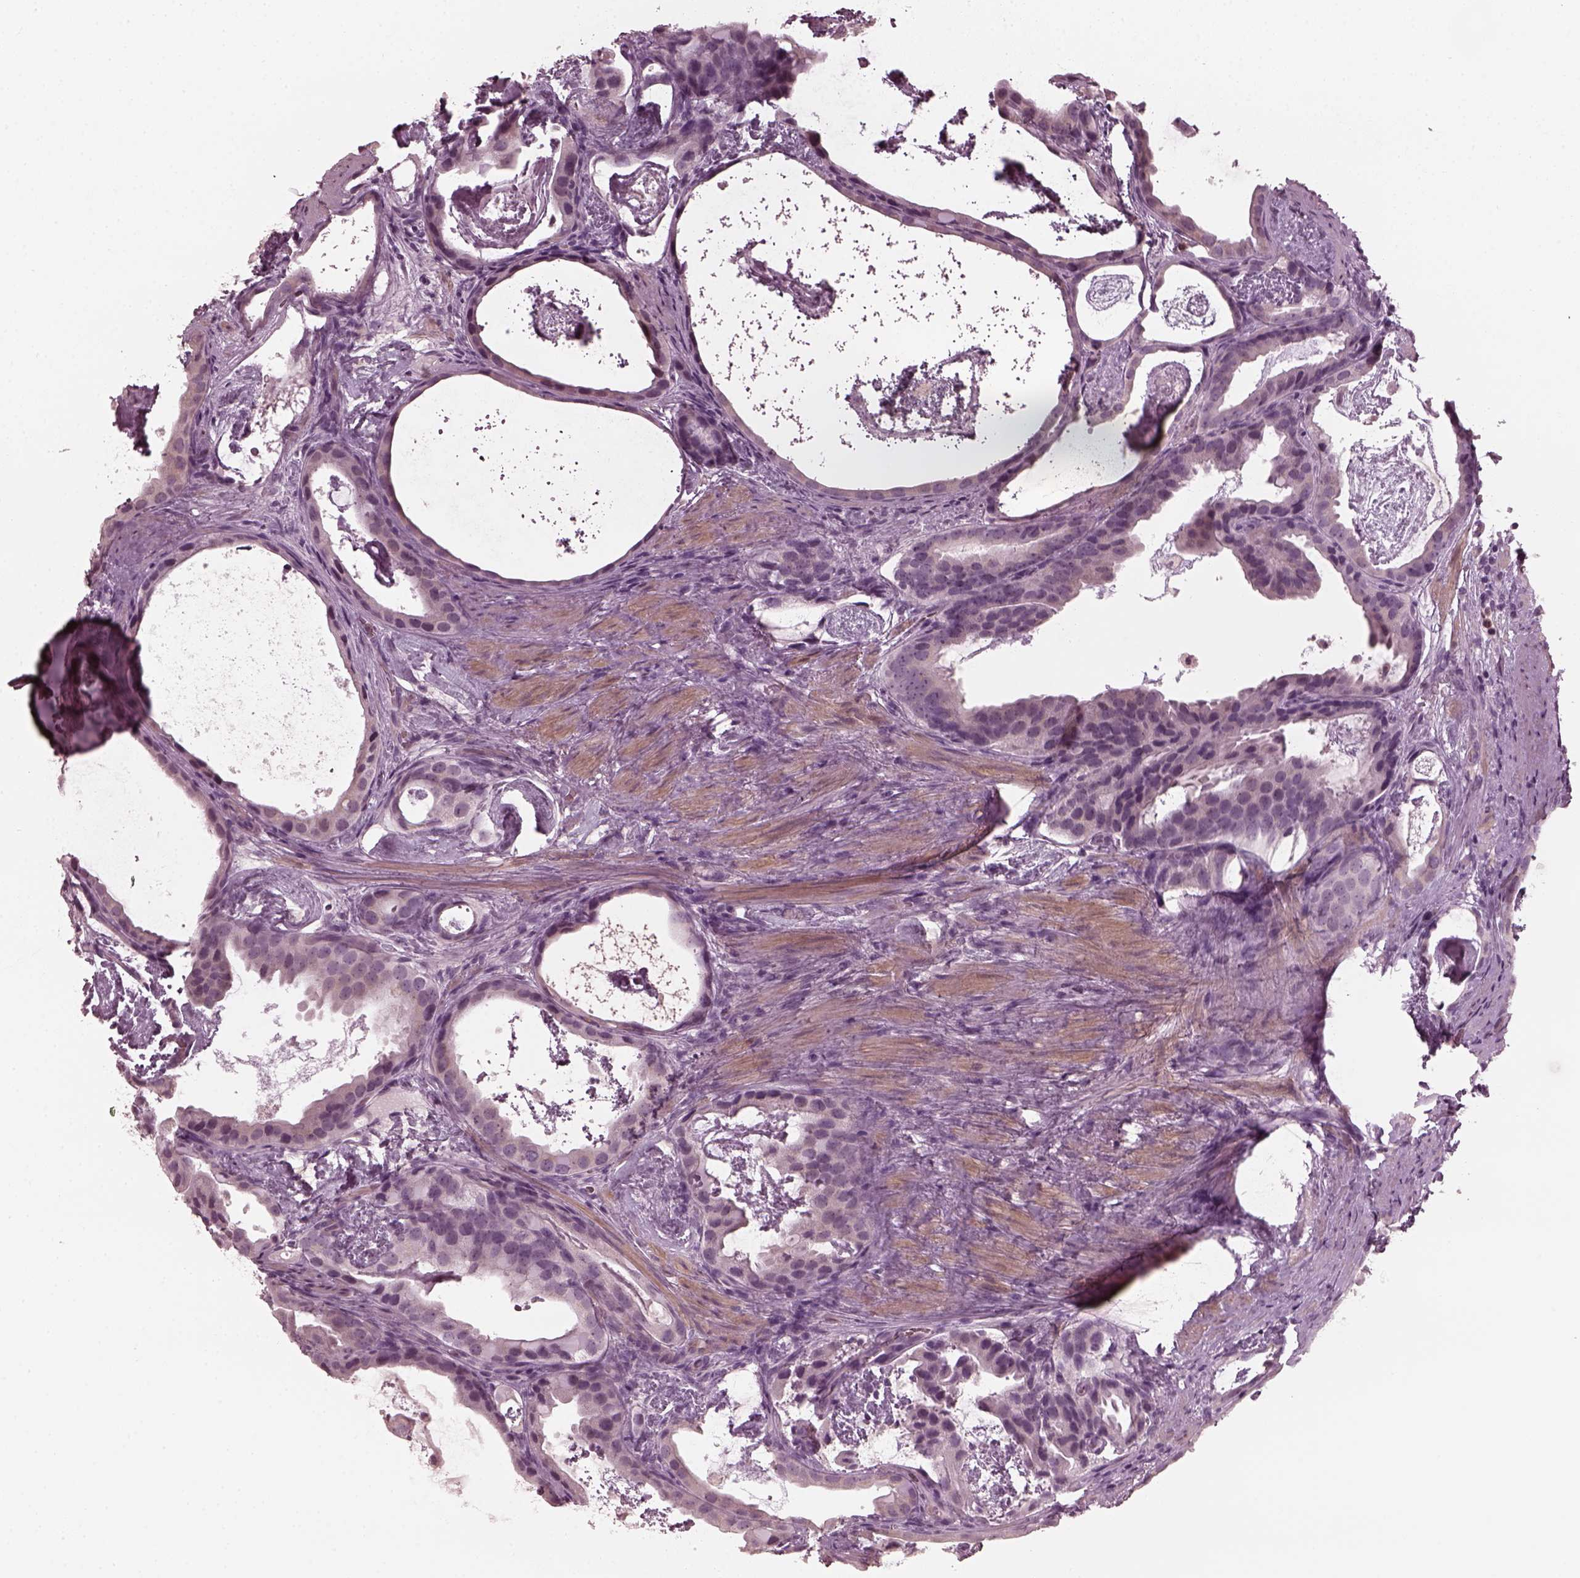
{"staining": {"intensity": "negative", "quantity": "none", "location": "none"}, "tissue": "prostate cancer", "cell_type": "Tumor cells", "image_type": "cancer", "snomed": [{"axis": "morphology", "description": "Adenocarcinoma, Low grade"}, {"axis": "topography", "description": "Prostate and seminal vesicle, NOS"}], "caption": "A photomicrograph of prostate low-grade adenocarcinoma stained for a protein demonstrates no brown staining in tumor cells.", "gene": "CCDC170", "patient": {"sex": "male", "age": 71}}